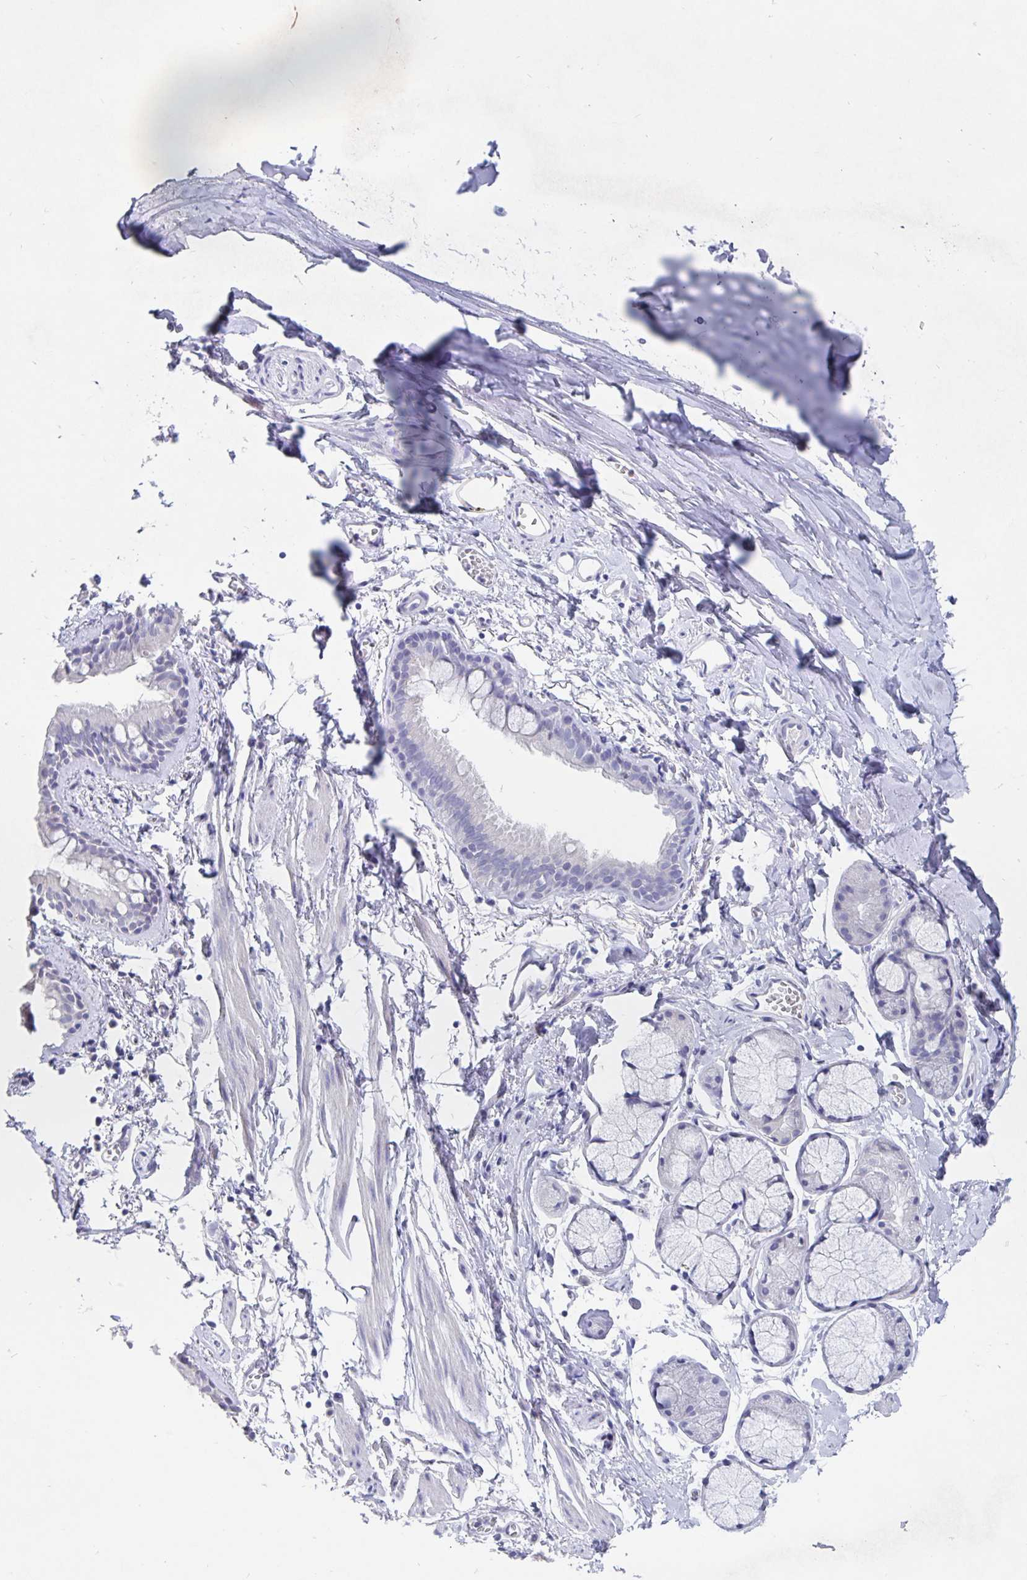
{"staining": {"intensity": "negative", "quantity": "none", "location": "none"}, "tissue": "bronchus", "cell_type": "Respiratory epithelial cells", "image_type": "normal", "snomed": [{"axis": "morphology", "description": "Normal tissue, NOS"}, {"axis": "topography", "description": "Cartilage tissue"}, {"axis": "topography", "description": "Bronchus"}], "caption": "The immunohistochemistry photomicrograph has no significant expression in respiratory epithelial cells of bronchus. (Immunohistochemistry (ihc), brightfield microscopy, high magnification).", "gene": "SMOC1", "patient": {"sex": "female", "age": 59}}